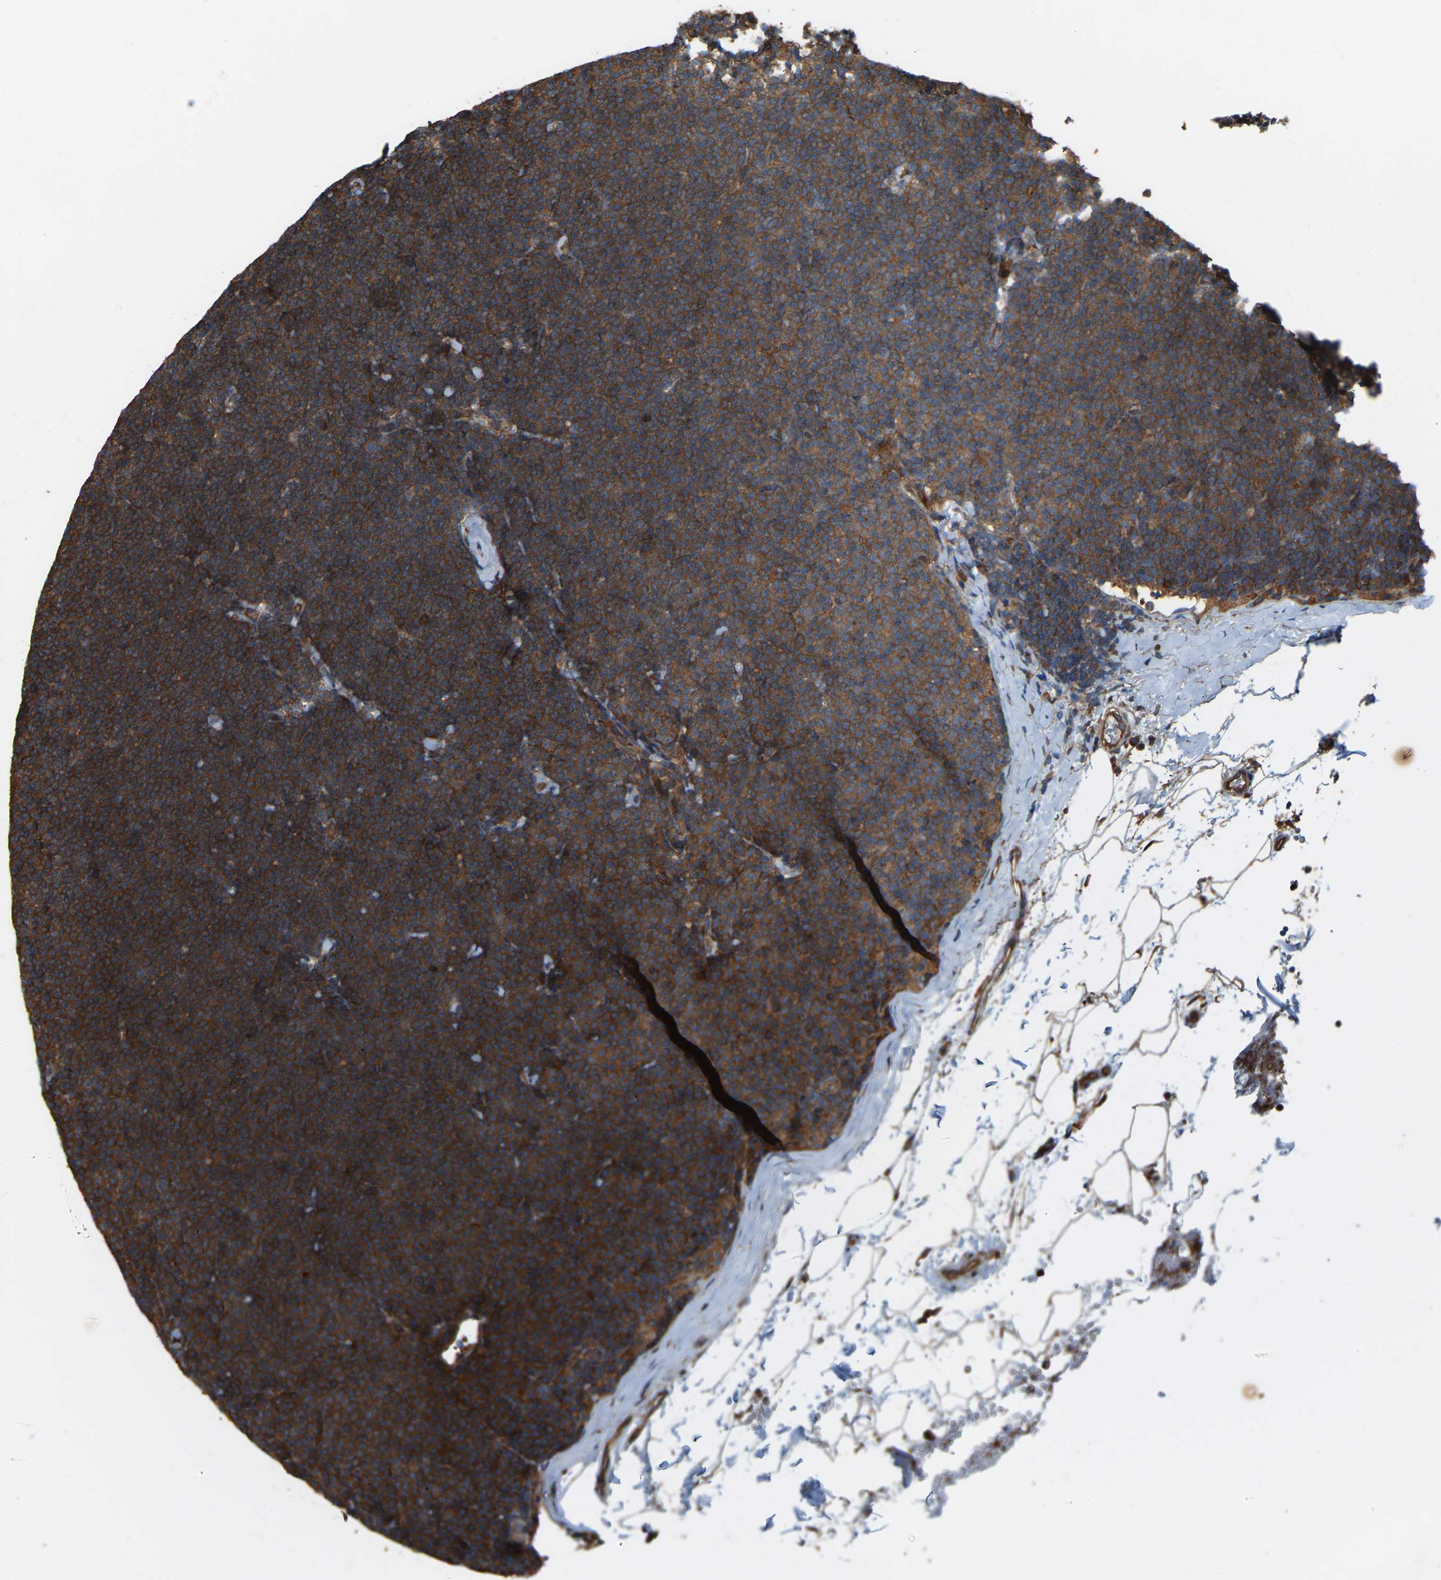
{"staining": {"intensity": "strong", "quantity": ">75%", "location": "cytoplasmic/membranous"}, "tissue": "lymphoma", "cell_type": "Tumor cells", "image_type": "cancer", "snomed": [{"axis": "morphology", "description": "Malignant lymphoma, non-Hodgkin's type, Low grade"}, {"axis": "topography", "description": "Lymph node"}], "caption": "Immunohistochemistry (IHC) histopathology image of lymphoma stained for a protein (brown), which displays high levels of strong cytoplasmic/membranous staining in approximately >75% of tumor cells.", "gene": "SAMD9L", "patient": {"sex": "female", "age": 53}}